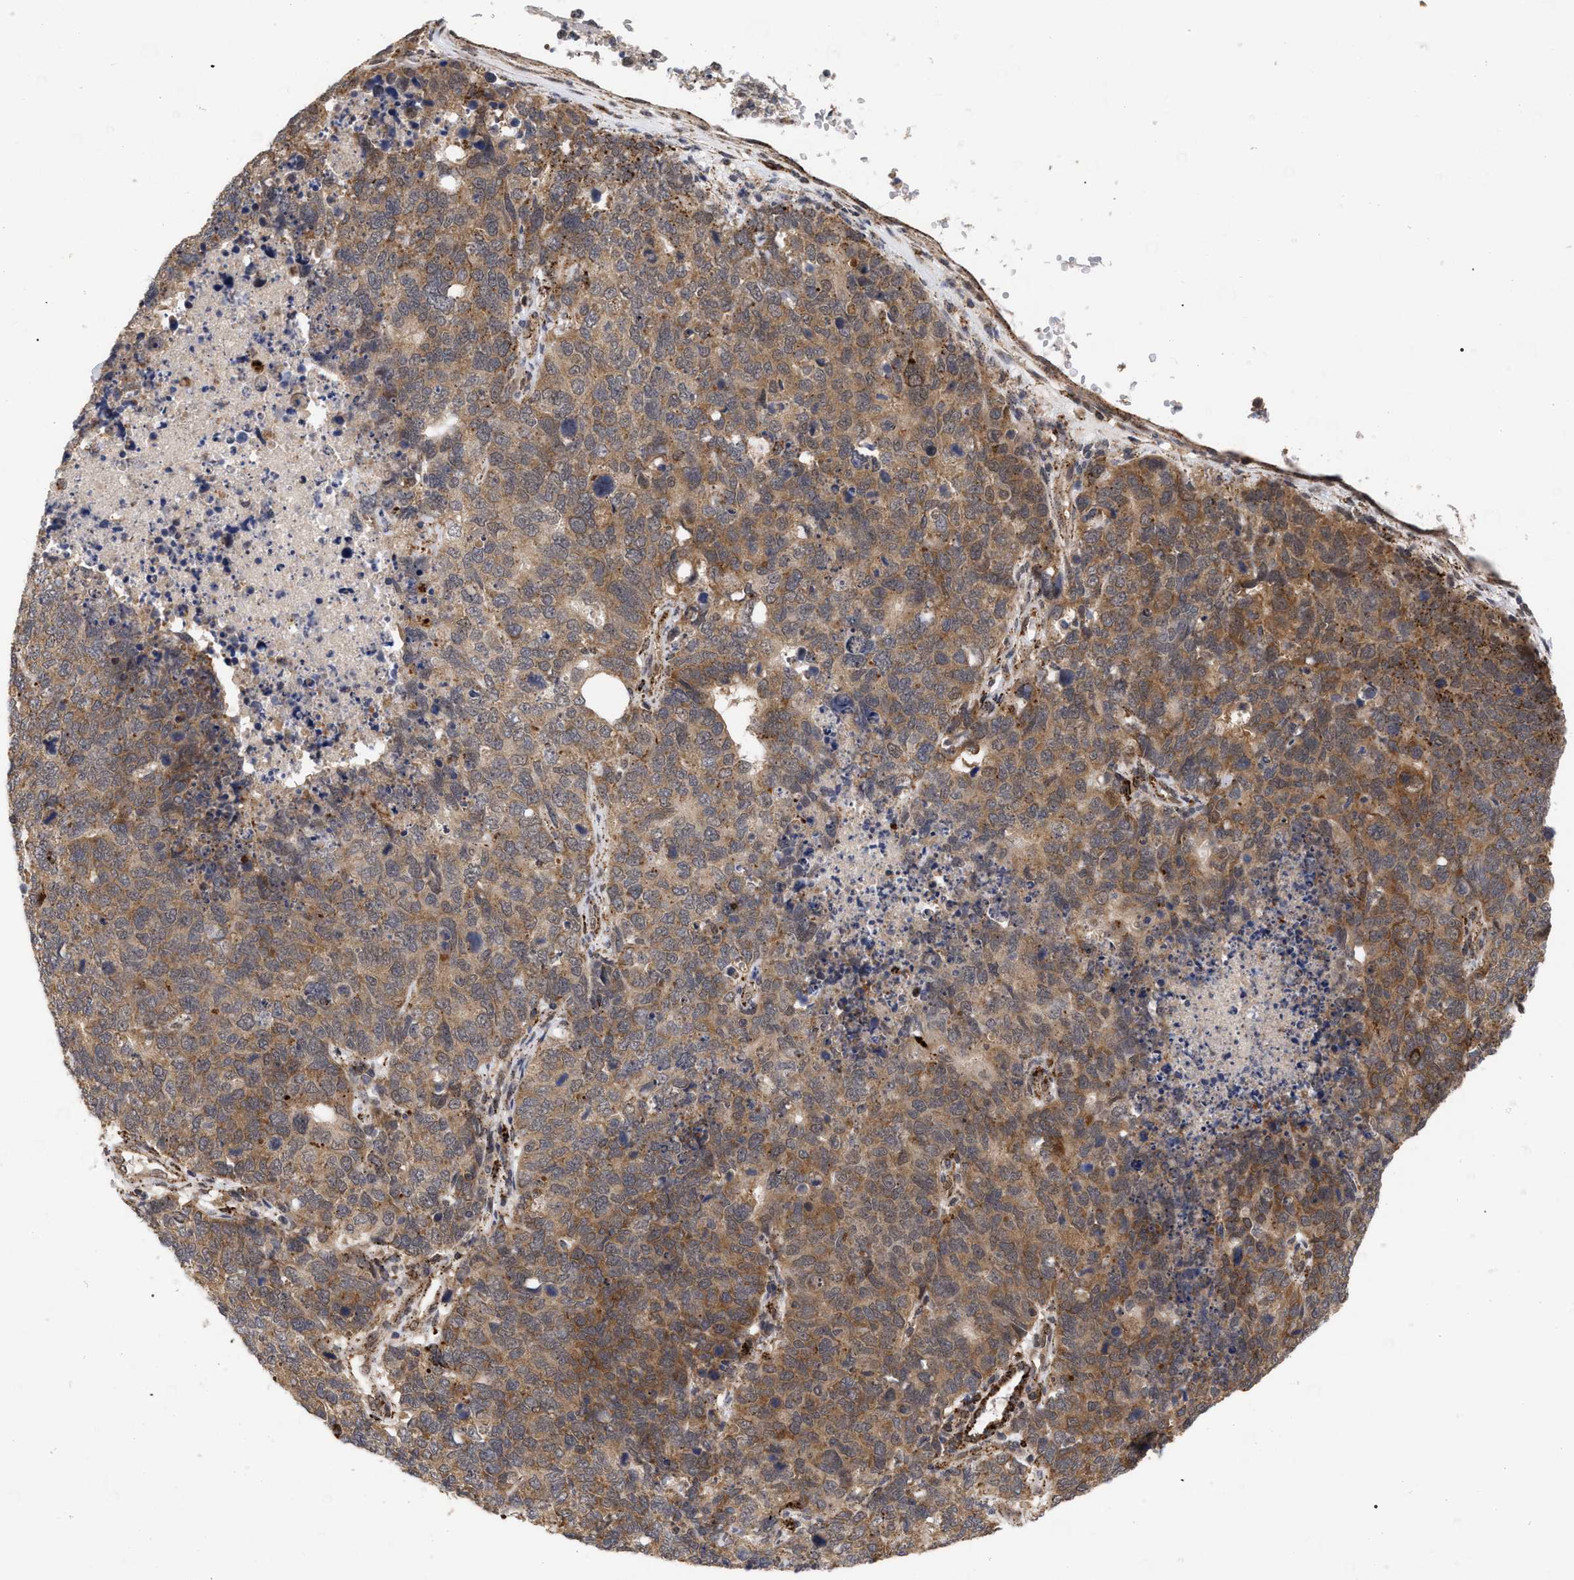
{"staining": {"intensity": "moderate", "quantity": ">75%", "location": "cytoplasmic/membranous"}, "tissue": "cervical cancer", "cell_type": "Tumor cells", "image_type": "cancer", "snomed": [{"axis": "morphology", "description": "Squamous cell carcinoma, NOS"}, {"axis": "topography", "description": "Cervix"}], "caption": "Immunohistochemical staining of human cervical cancer displays medium levels of moderate cytoplasmic/membranous positivity in about >75% of tumor cells. (IHC, brightfield microscopy, high magnification).", "gene": "UPF1", "patient": {"sex": "female", "age": 63}}